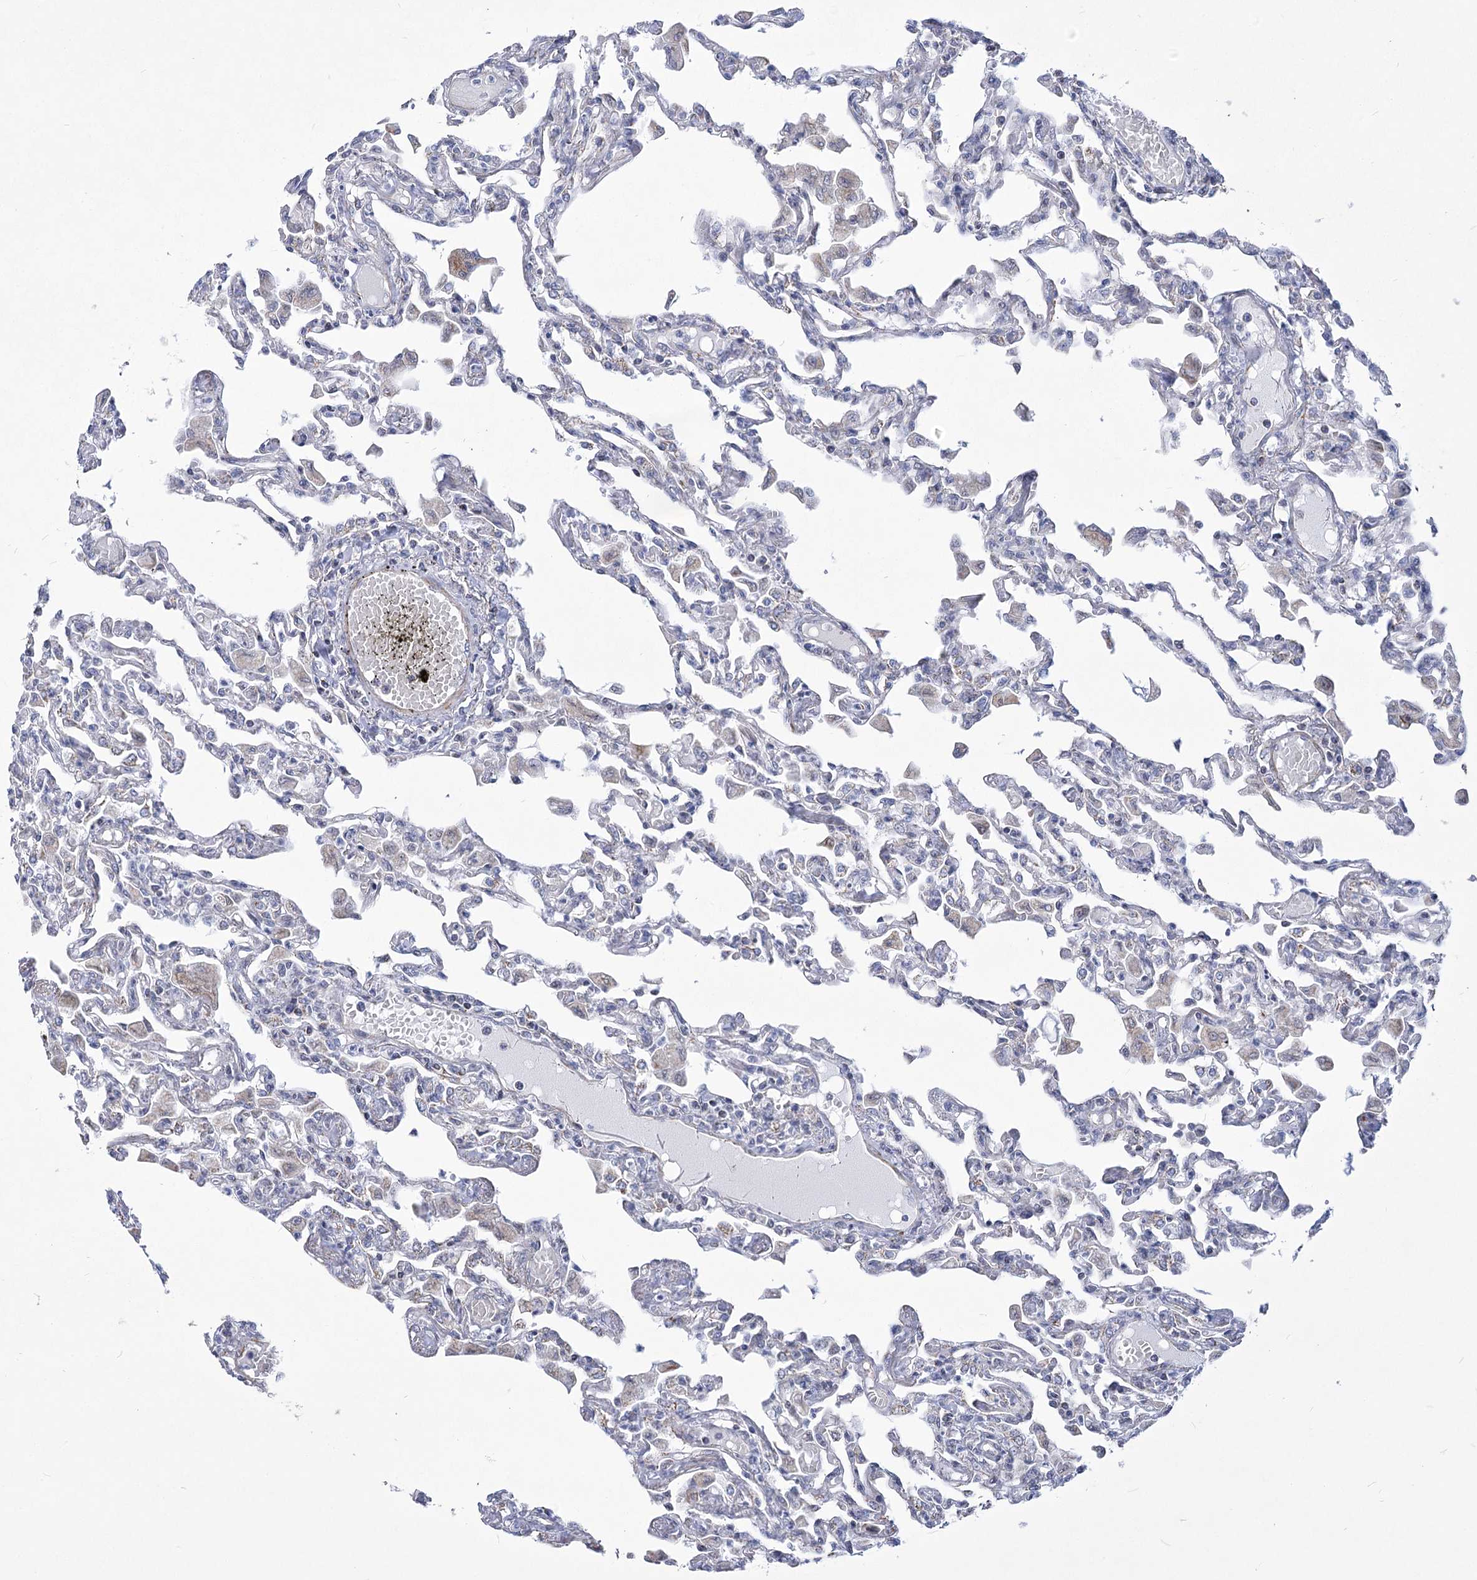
{"staining": {"intensity": "negative", "quantity": "none", "location": "none"}, "tissue": "lung", "cell_type": "Alveolar cells", "image_type": "normal", "snomed": [{"axis": "morphology", "description": "Normal tissue, NOS"}, {"axis": "topography", "description": "Bronchus"}, {"axis": "topography", "description": "Lung"}], "caption": "Immunohistochemical staining of normal human lung shows no significant positivity in alveolar cells. Brightfield microscopy of IHC stained with DAB (brown) and hematoxylin (blue), captured at high magnification.", "gene": "PDHB", "patient": {"sex": "female", "age": 49}}